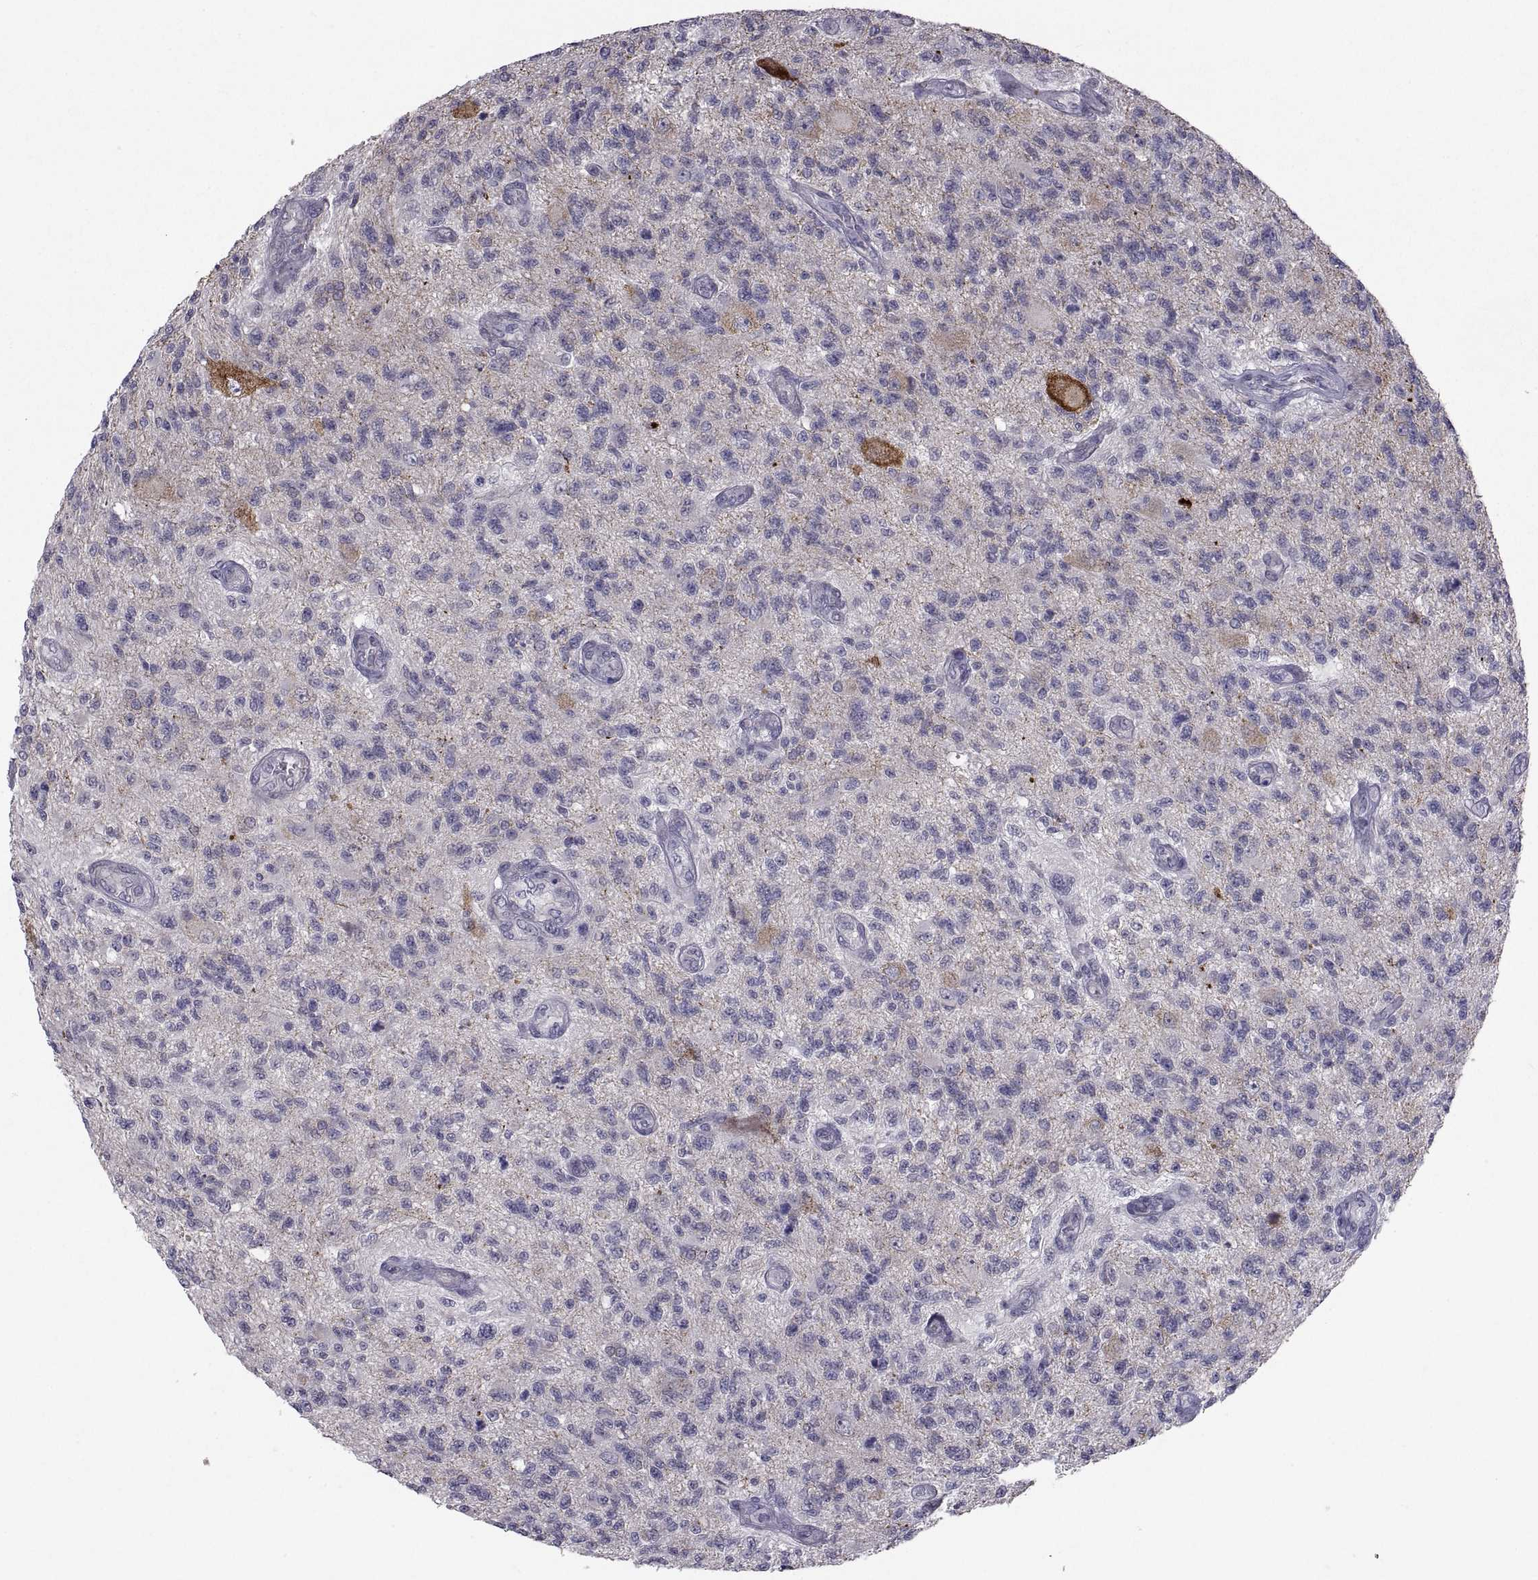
{"staining": {"intensity": "negative", "quantity": "none", "location": "none"}, "tissue": "glioma", "cell_type": "Tumor cells", "image_type": "cancer", "snomed": [{"axis": "morphology", "description": "Glioma, malignant, High grade"}, {"axis": "topography", "description": "Brain"}], "caption": "An image of human malignant high-grade glioma is negative for staining in tumor cells. The staining is performed using DAB brown chromogen with nuclei counter-stained in using hematoxylin.", "gene": "NPTX2", "patient": {"sex": "male", "age": 56}}